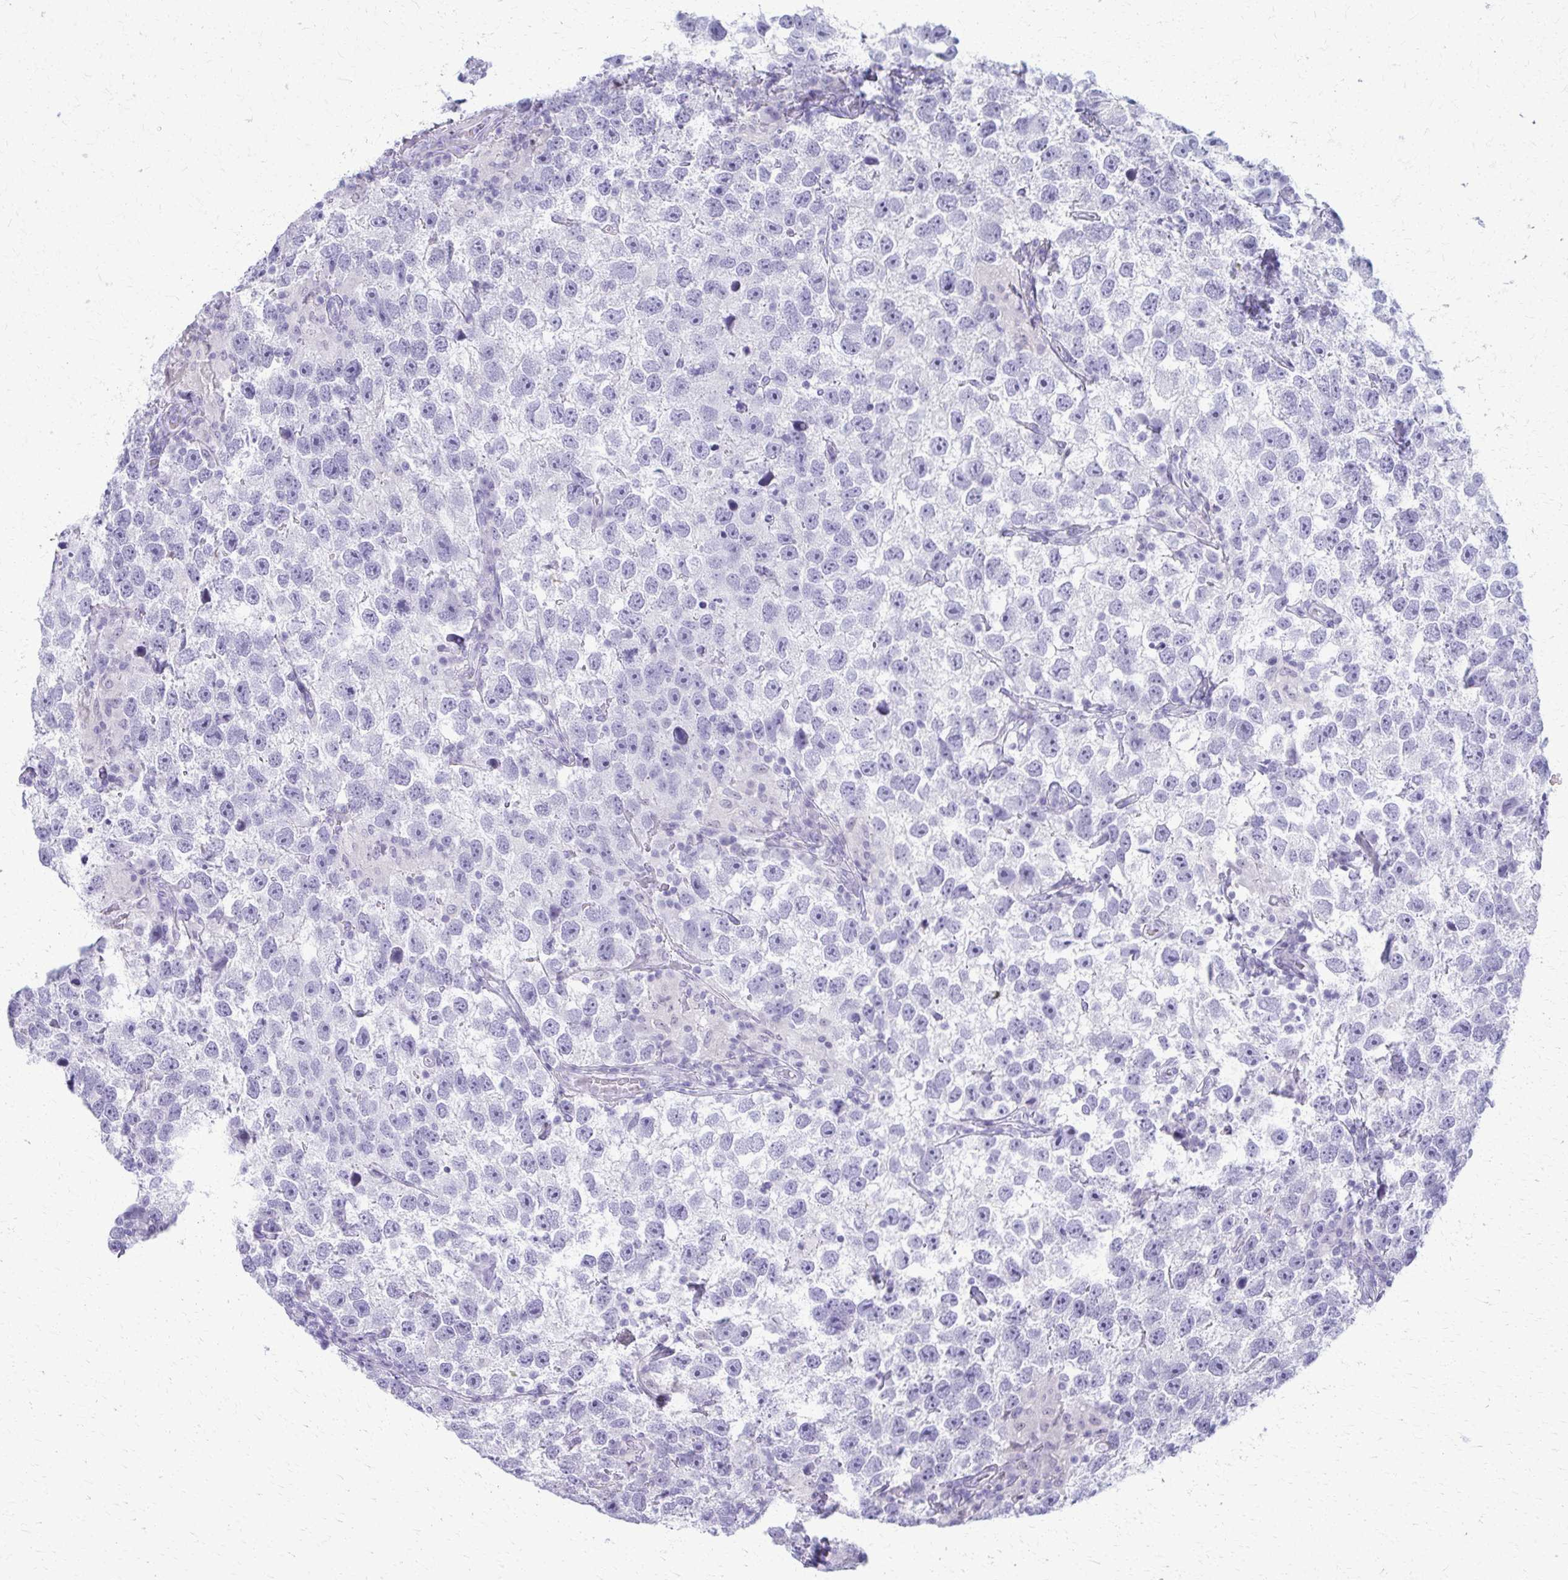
{"staining": {"intensity": "negative", "quantity": "none", "location": "none"}, "tissue": "testis cancer", "cell_type": "Tumor cells", "image_type": "cancer", "snomed": [{"axis": "morphology", "description": "Seminoma, NOS"}, {"axis": "topography", "description": "Testis"}], "caption": "Immunohistochemistry (IHC) image of human seminoma (testis) stained for a protein (brown), which shows no expression in tumor cells. Nuclei are stained in blue.", "gene": "ACSM2B", "patient": {"sex": "male", "age": 26}}